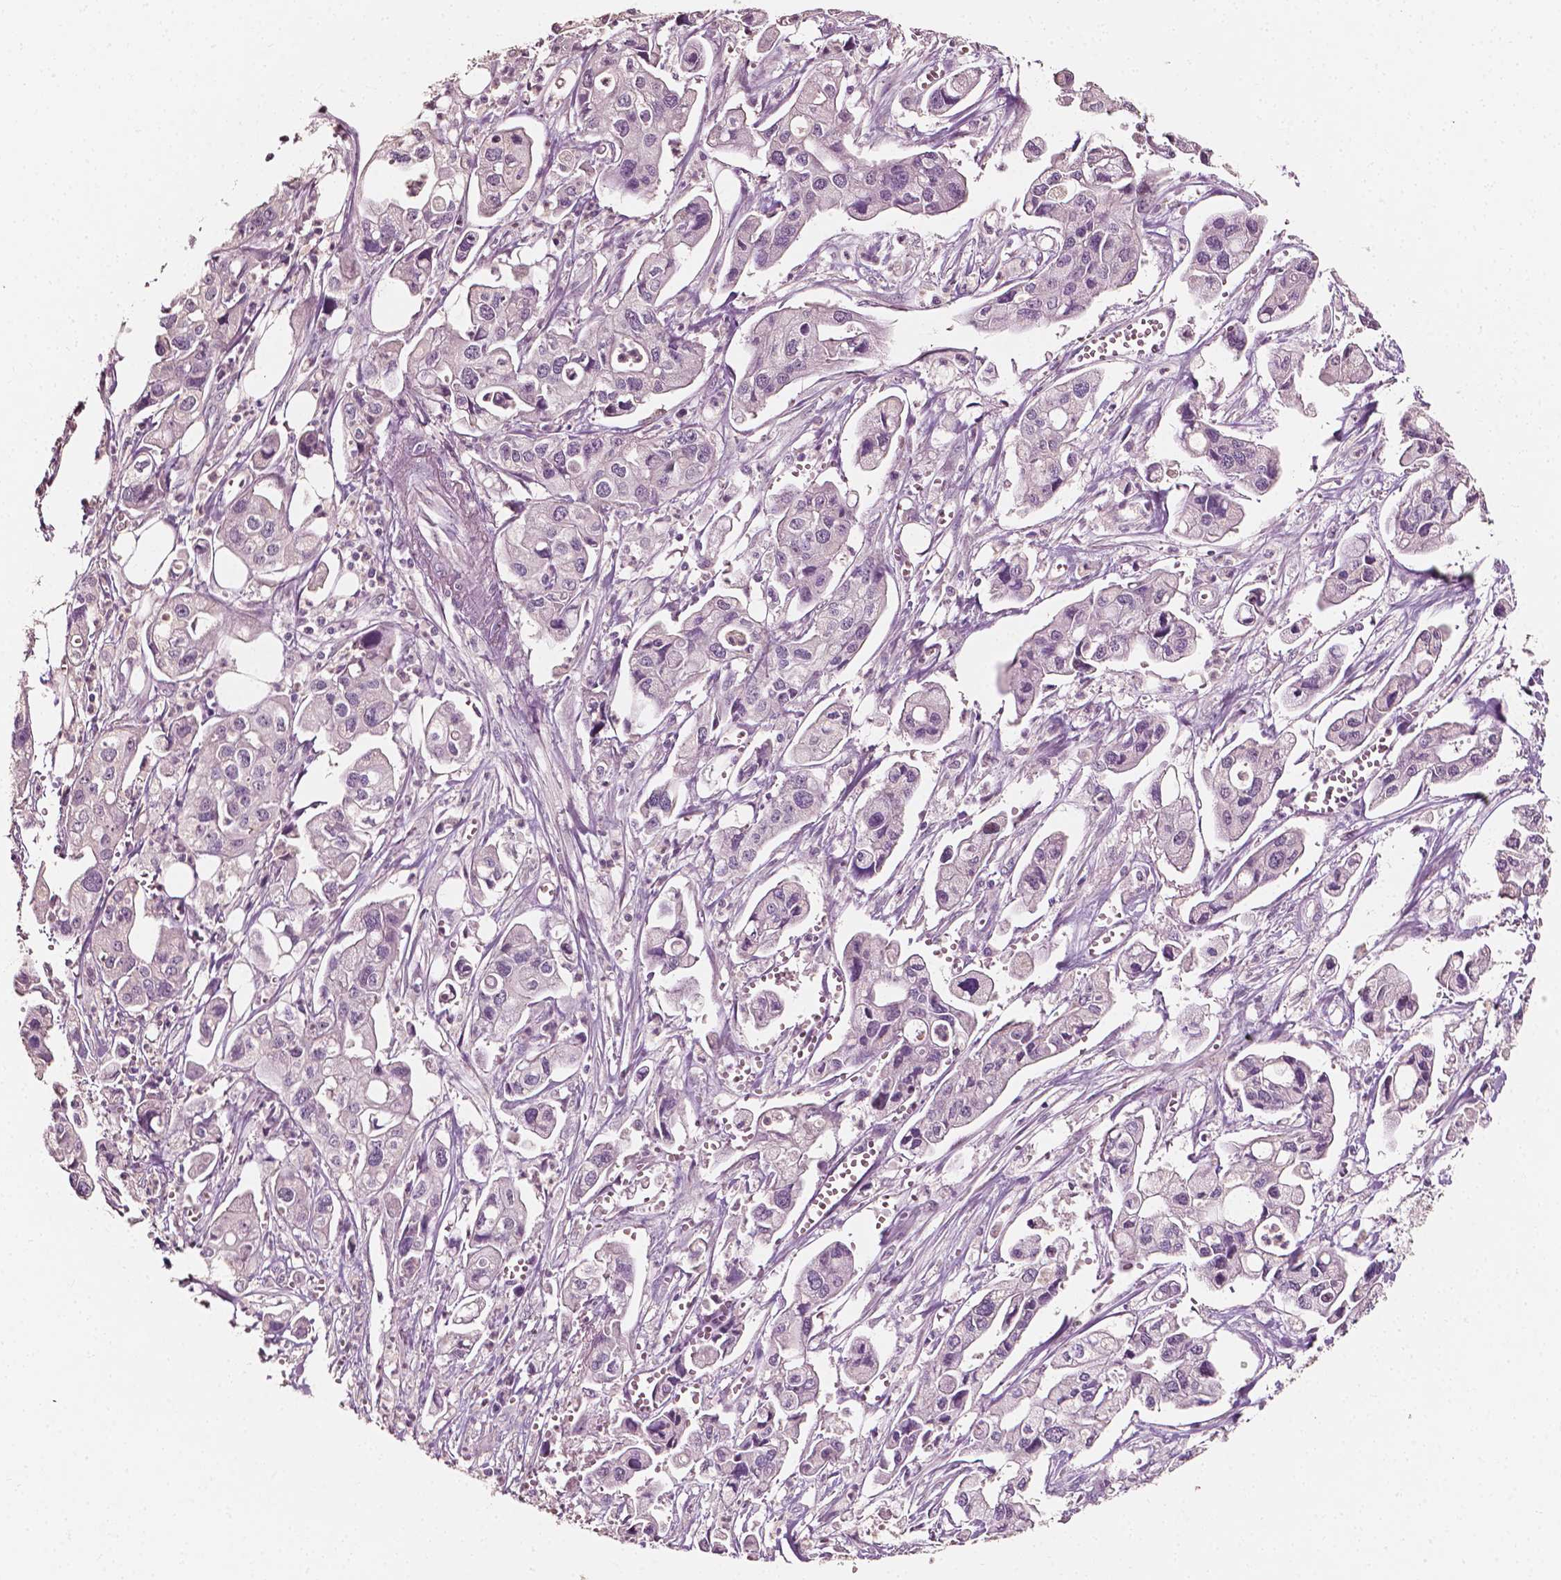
{"staining": {"intensity": "negative", "quantity": "none", "location": "none"}, "tissue": "pancreatic cancer", "cell_type": "Tumor cells", "image_type": "cancer", "snomed": [{"axis": "morphology", "description": "Adenocarcinoma, NOS"}, {"axis": "topography", "description": "Pancreas"}], "caption": "Immunohistochemical staining of human pancreatic adenocarcinoma shows no significant positivity in tumor cells.", "gene": "PLA2R1", "patient": {"sex": "male", "age": 70}}